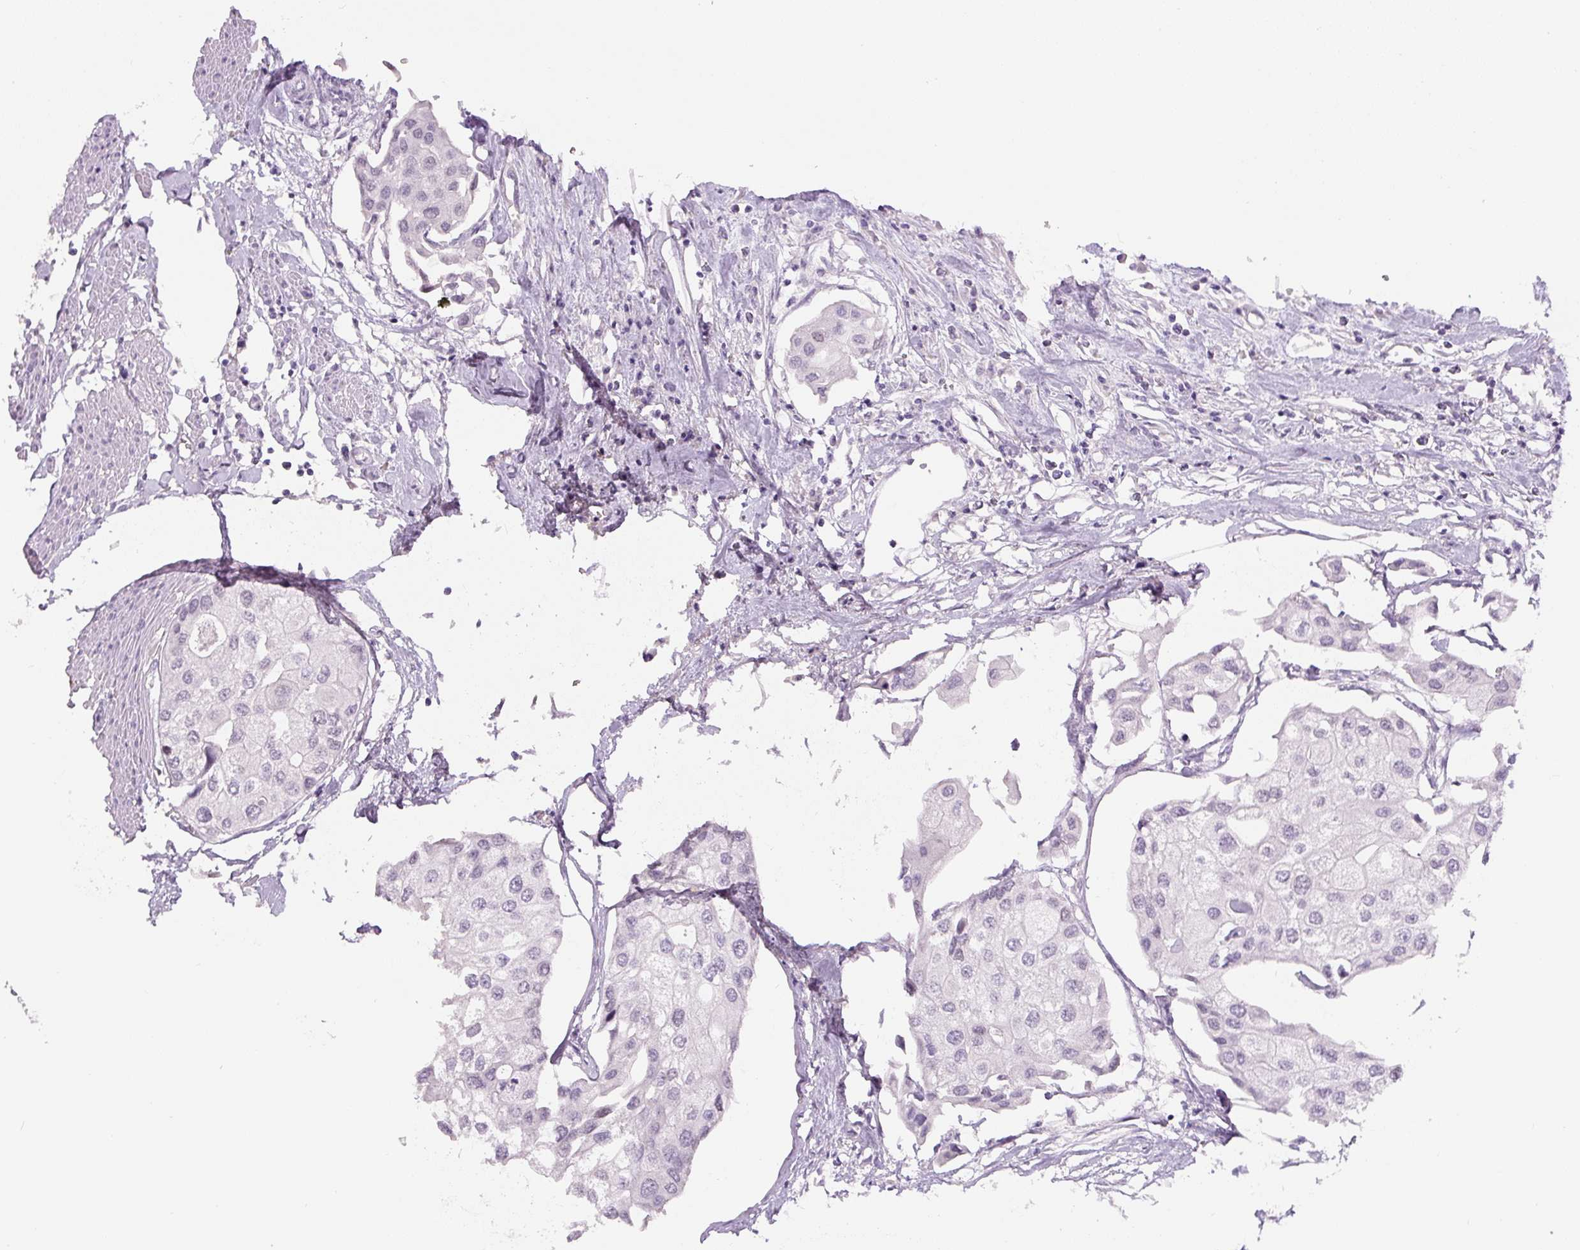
{"staining": {"intensity": "negative", "quantity": "none", "location": "none"}, "tissue": "urothelial cancer", "cell_type": "Tumor cells", "image_type": "cancer", "snomed": [{"axis": "morphology", "description": "Urothelial carcinoma, High grade"}, {"axis": "topography", "description": "Urinary bladder"}], "caption": "A histopathology image of human urothelial cancer is negative for staining in tumor cells.", "gene": "SIX1", "patient": {"sex": "male", "age": 64}}